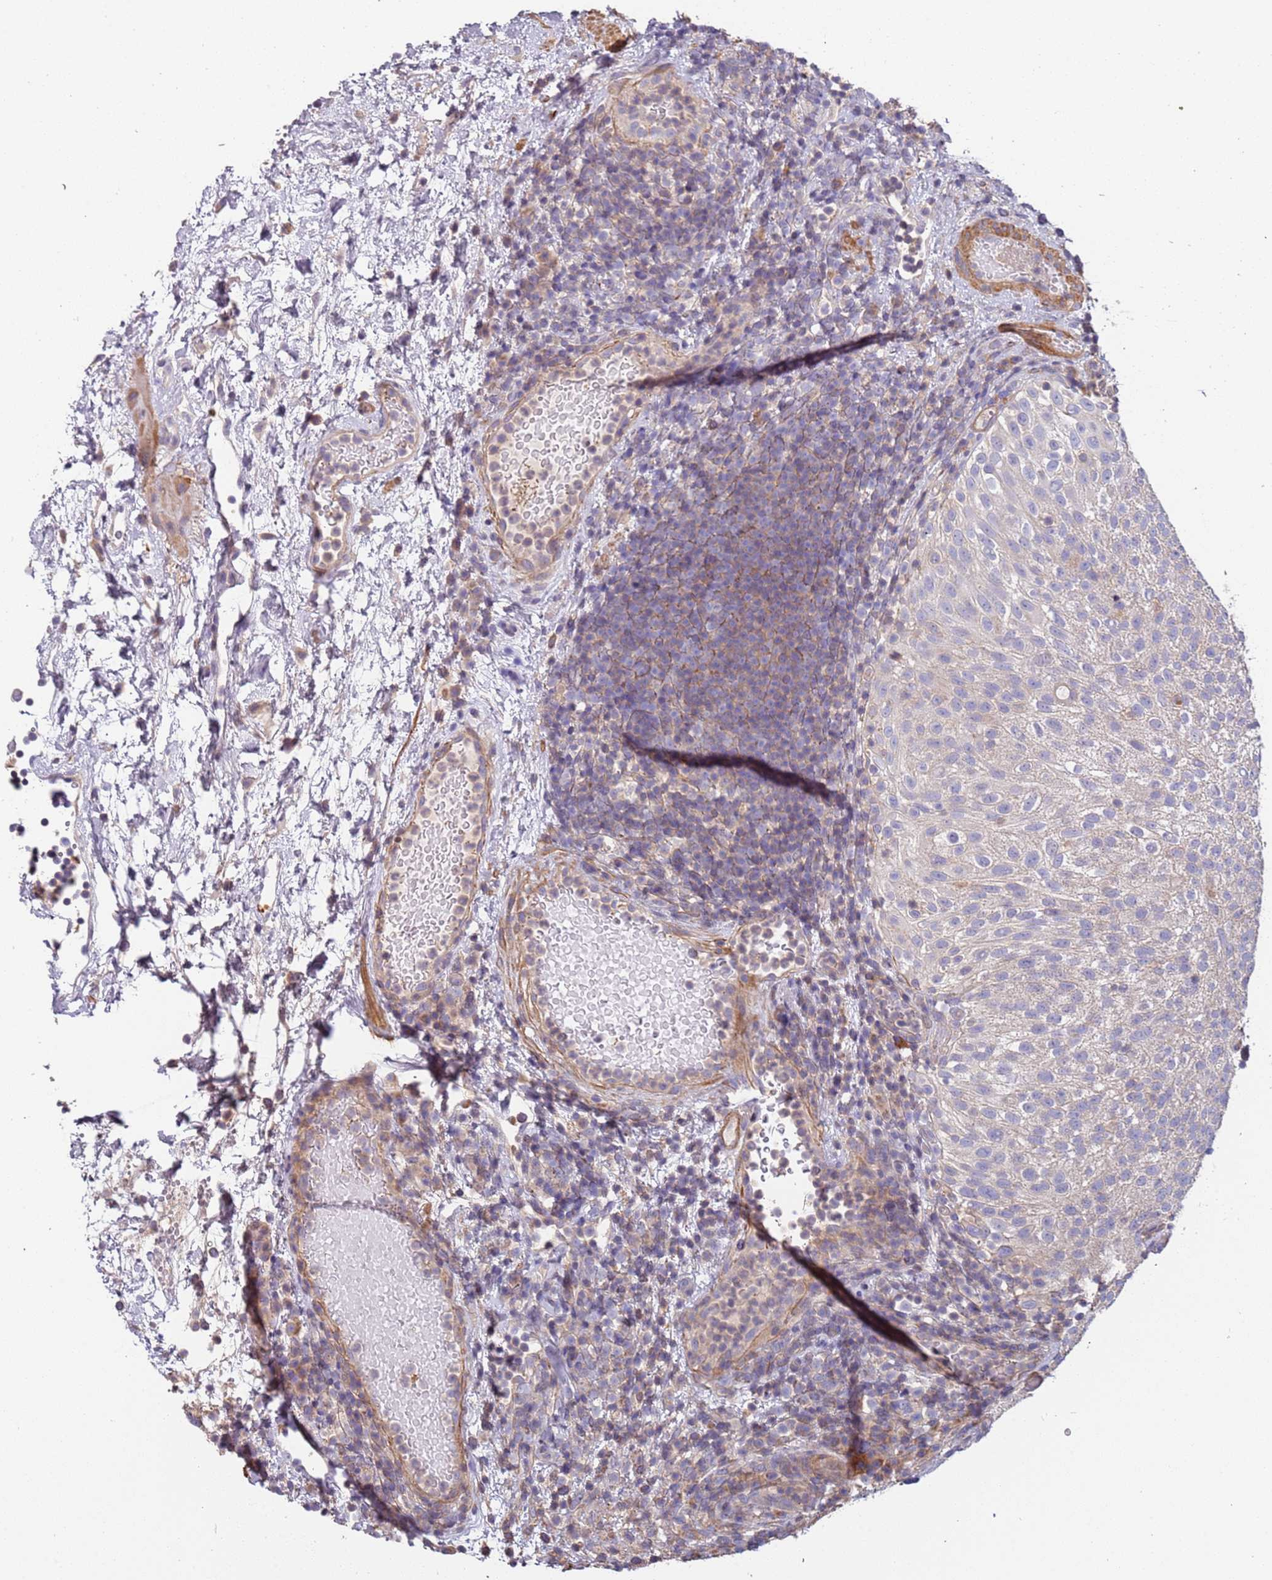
{"staining": {"intensity": "negative", "quantity": "none", "location": "none"}, "tissue": "urothelial cancer", "cell_type": "Tumor cells", "image_type": "cancer", "snomed": [{"axis": "morphology", "description": "Urothelial carcinoma, Low grade"}, {"axis": "topography", "description": "Urinary bladder"}], "caption": "DAB (3,3'-diaminobenzidine) immunohistochemical staining of human low-grade urothelial carcinoma exhibits no significant positivity in tumor cells.", "gene": "SYT4", "patient": {"sex": "male", "age": 78}}